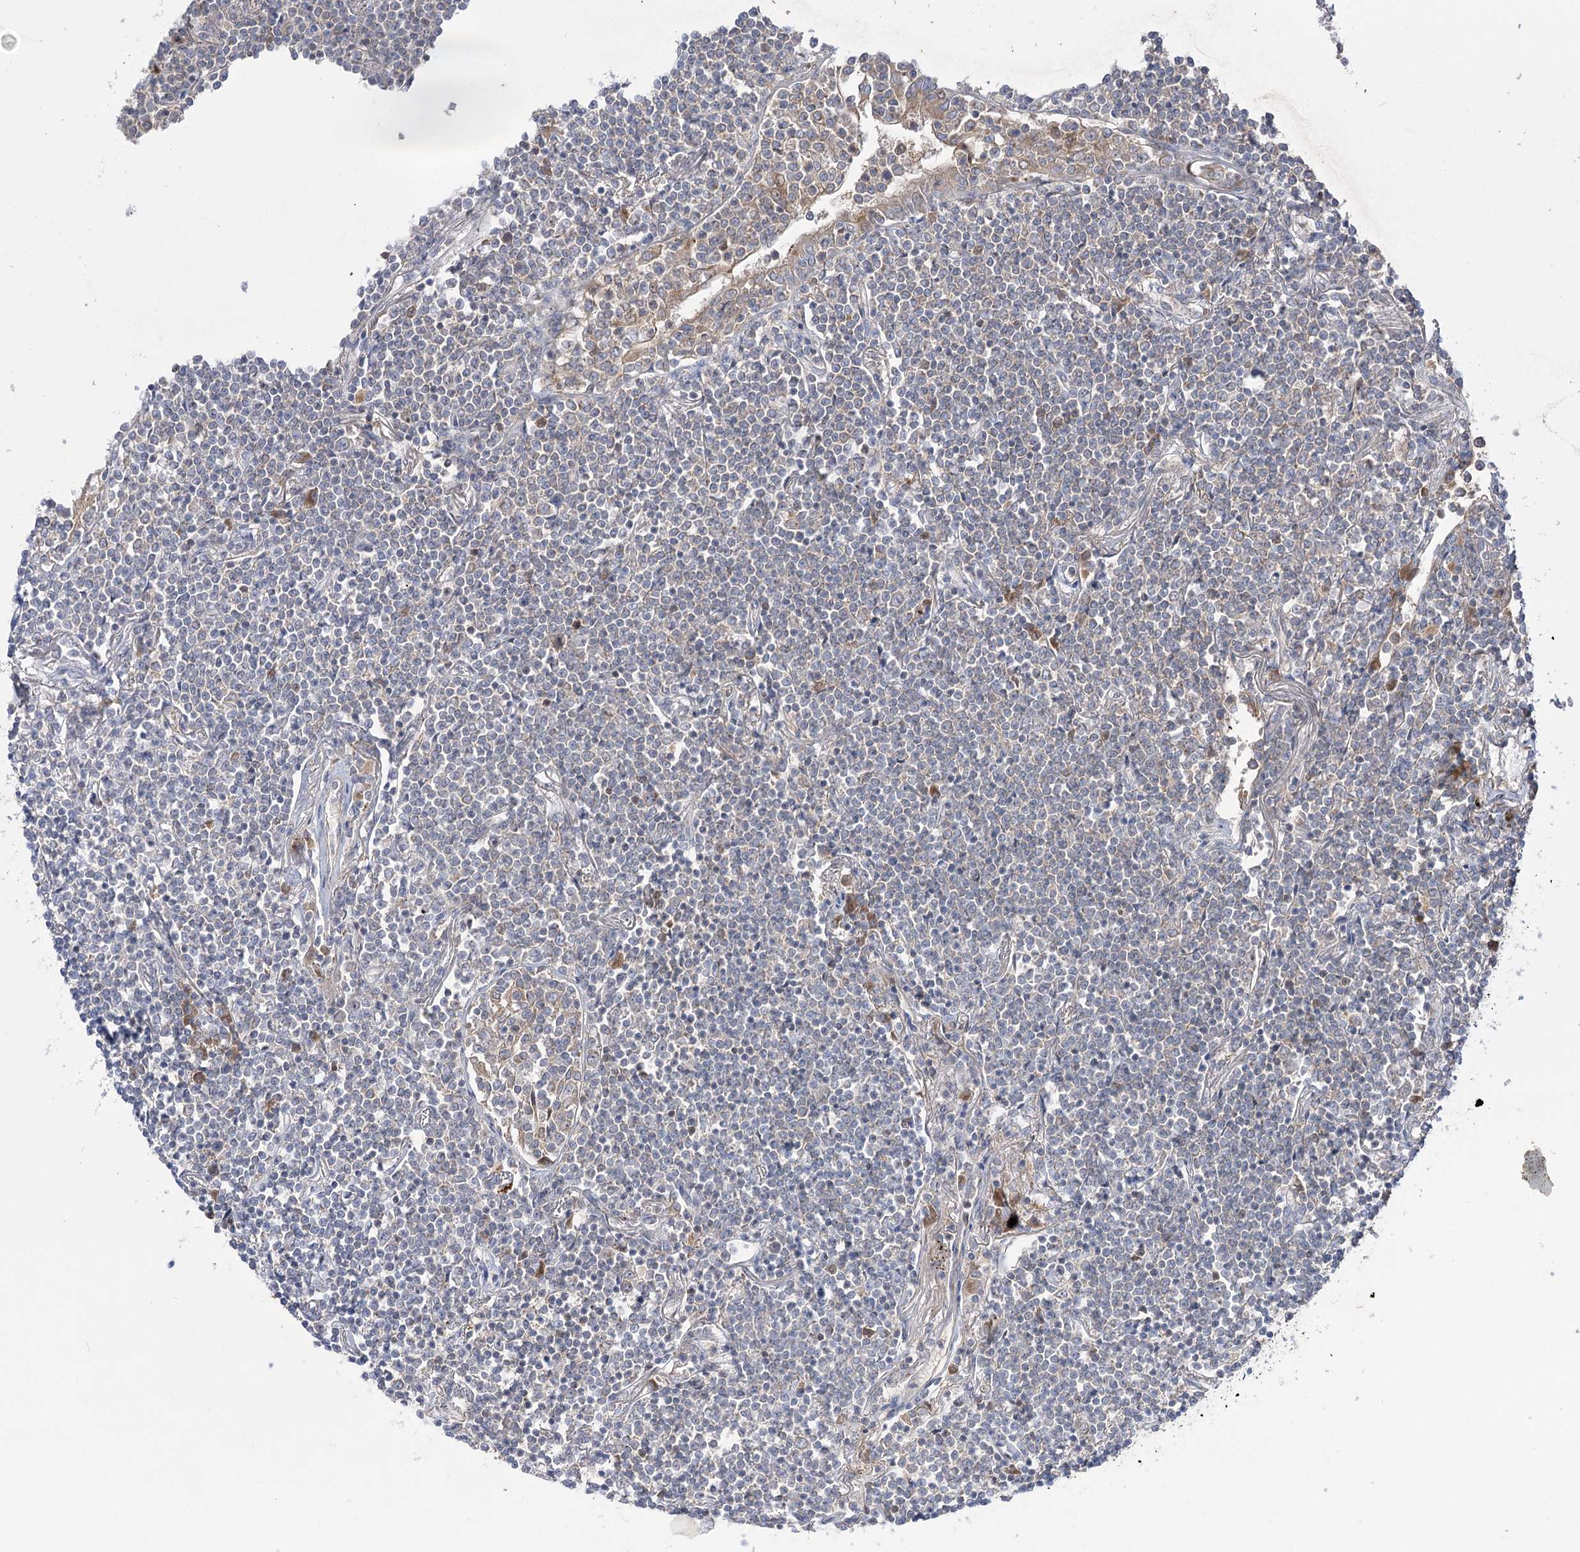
{"staining": {"intensity": "negative", "quantity": "none", "location": "none"}, "tissue": "lymphoma", "cell_type": "Tumor cells", "image_type": "cancer", "snomed": [{"axis": "morphology", "description": "Malignant lymphoma, non-Hodgkin's type, Low grade"}, {"axis": "topography", "description": "Lung"}], "caption": "Tumor cells show no significant protein staining in malignant lymphoma, non-Hodgkin's type (low-grade).", "gene": "GBF1", "patient": {"sex": "female", "age": 71}}